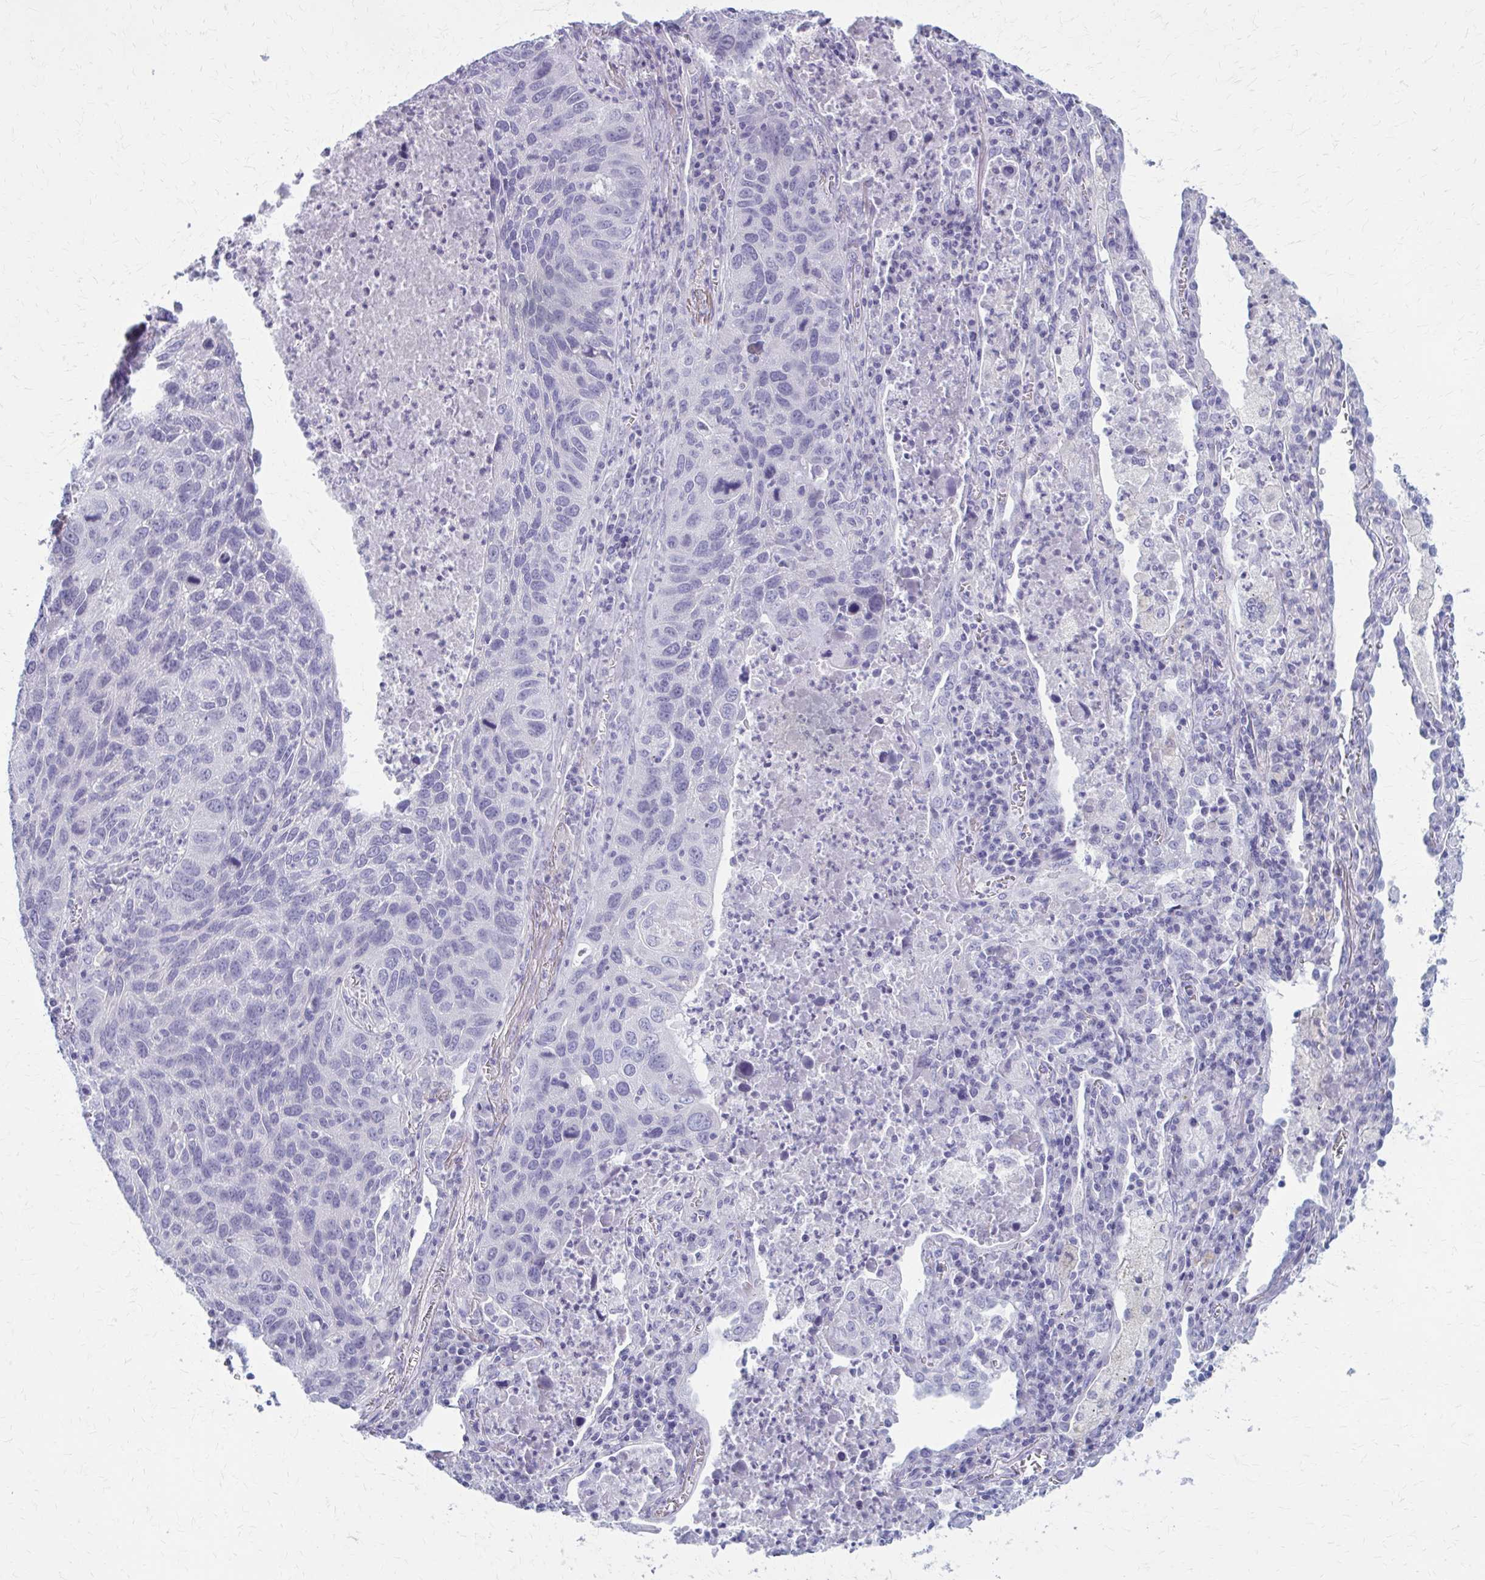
{"staining": {"intensity": "negative", "quantity": "none", "location": "none"}, "tissue": "lung cancer", "cell_type": "Tumor cells", "image_type": "cancer", "snomed": [{"axis": "morphology", "description": "Squamous cell carcinoma, NOS"}, {"axis": "topography", "description": "Lung"}], "caption": "Immunohistochemistry (IHC) image of neoplastic tissue: human lung squamous cell carcinoma stained with DAB exhibits no significant protein expression in tumor cells. Brightfield microscopy of immunohistochemistry stained with DAB (3,3'-diaminobenzidine) (brown) and hematoxylin (blue), captured at high magnification.", "gene": "CASQ2", "patient": {"sex": "female", "age": 61}}